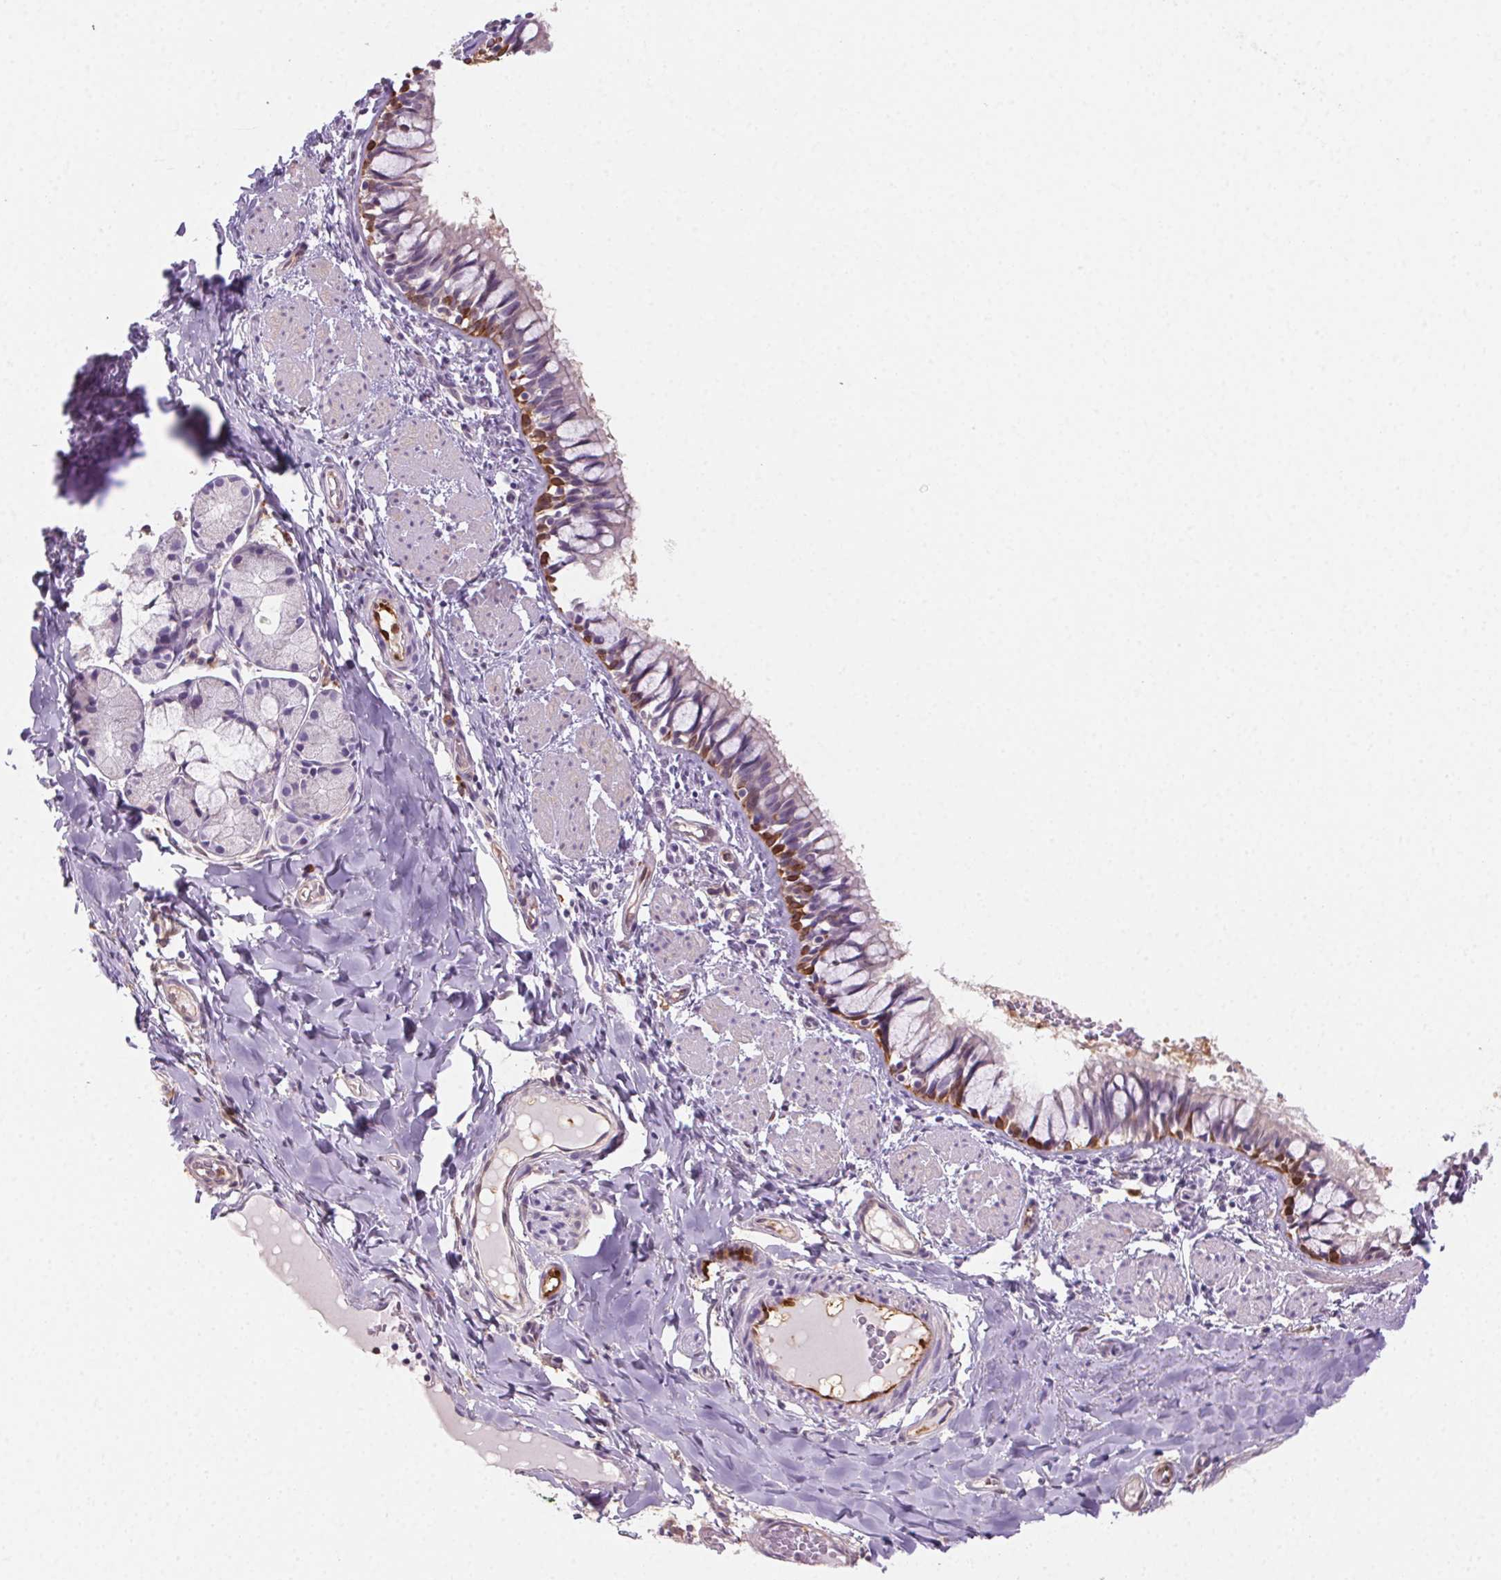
{"staining": {"intensity": "strong", "quantity": "25%-75%", "location": "cytoplasmic/membranous,nuclear"}, "tissue": "bronchus", "cell_type": "Respiratory epithelial cells", "image_type": "normal", "snomed": [{"axis": "morphology", "description": "Normal tissue, NOS"}, {"axis": "topography", "description": "Bronchus"}], "caption": "This image displays benign bronchus stained with immunohistochemistry to label a protein in brown. The cytoplasmic/membranous,nuclear of respiratory epithelial cells show strong positivity for the protein. Nuclei are counter-stained blue.", "gene": "TMEM45A", "patient": {"sex": "male", "age": 1}}